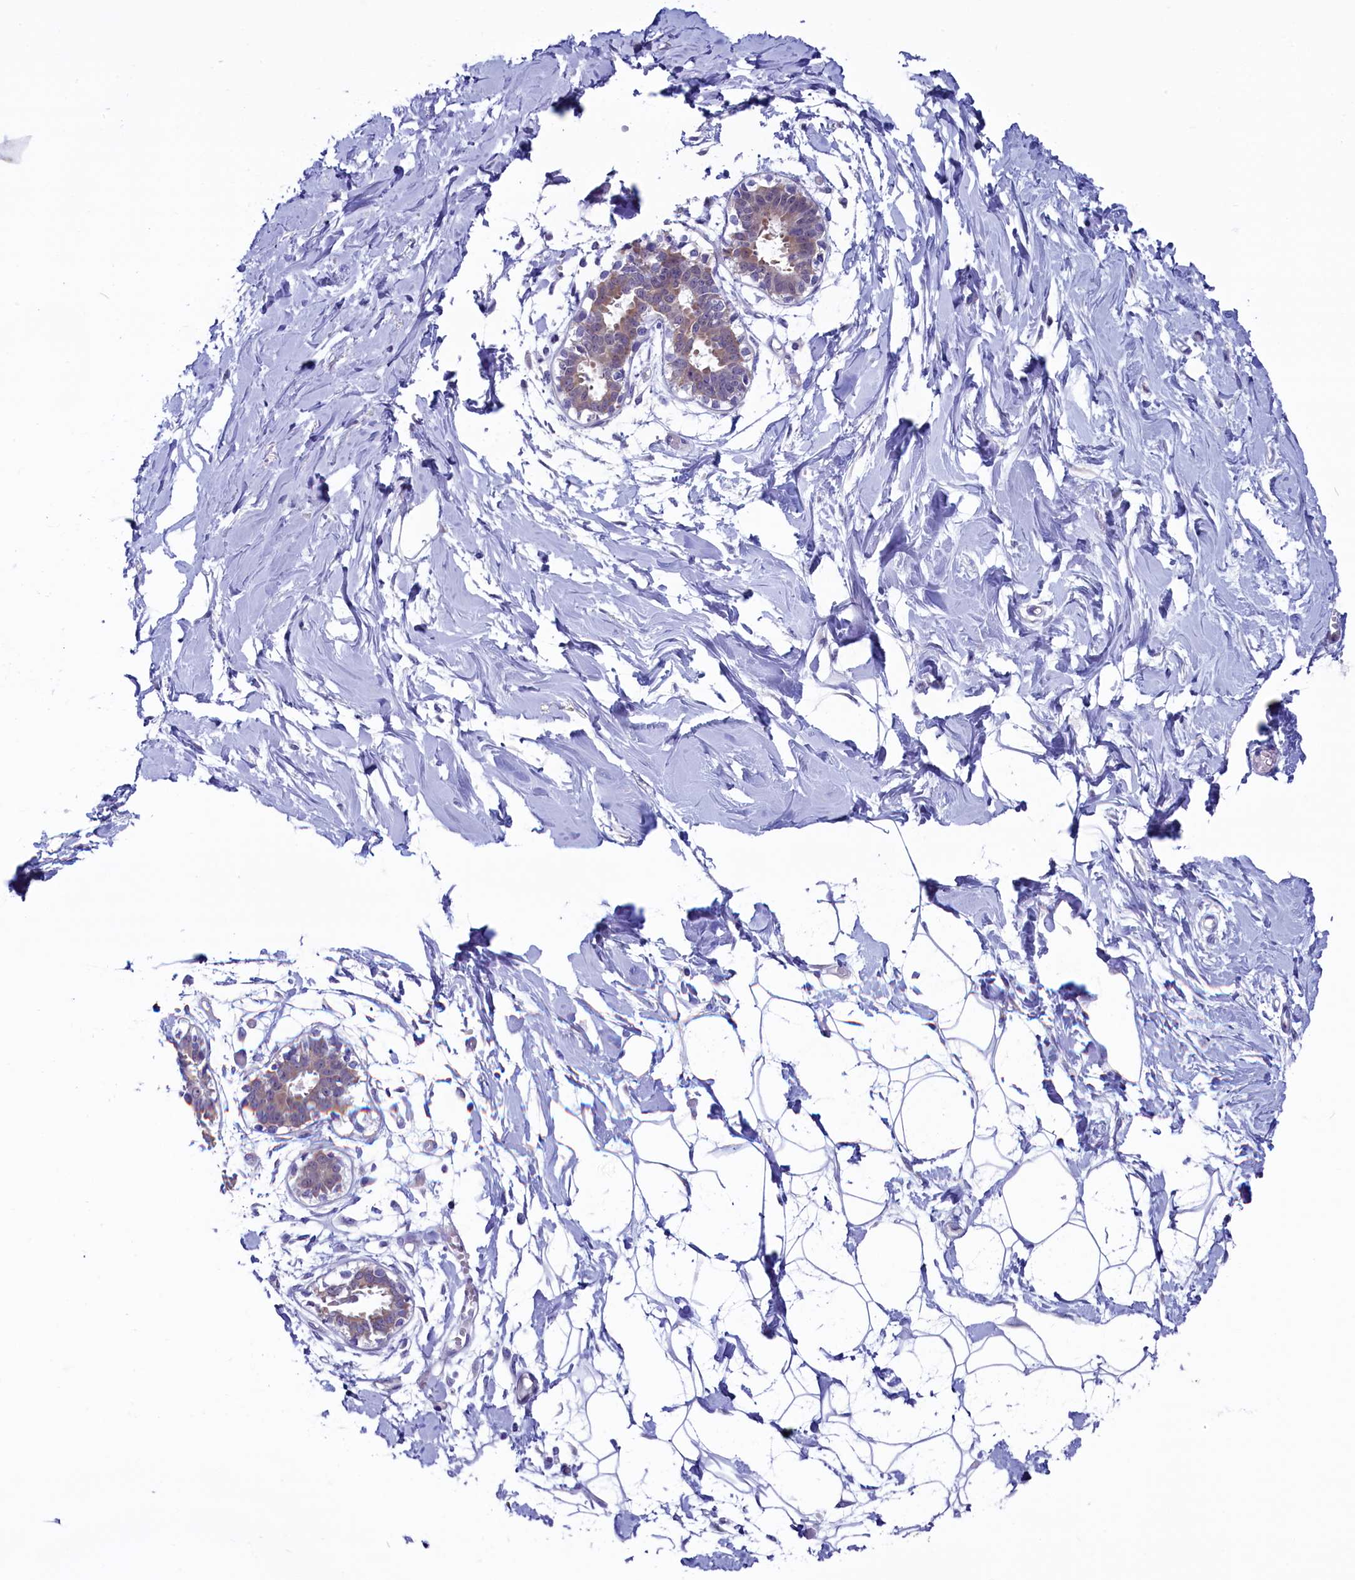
{"staining": {"intensity": "negative", "quantity": "none", "location": "none"}, "tissue": "breast", "cell_type": "Adipocytes", "image_type": "normal", "snomed": [{"axis": "morphology", "description": "Normal tissue, NOS"}, {"axis": "topography", "description": "Breast"}], "caption": "Immunohistochemical staining of unremarkable human breast reveals no significant positivity in adipocytes.", "gene": "CIAPIN1", "patient": {"sex": "female", "age": 27}}